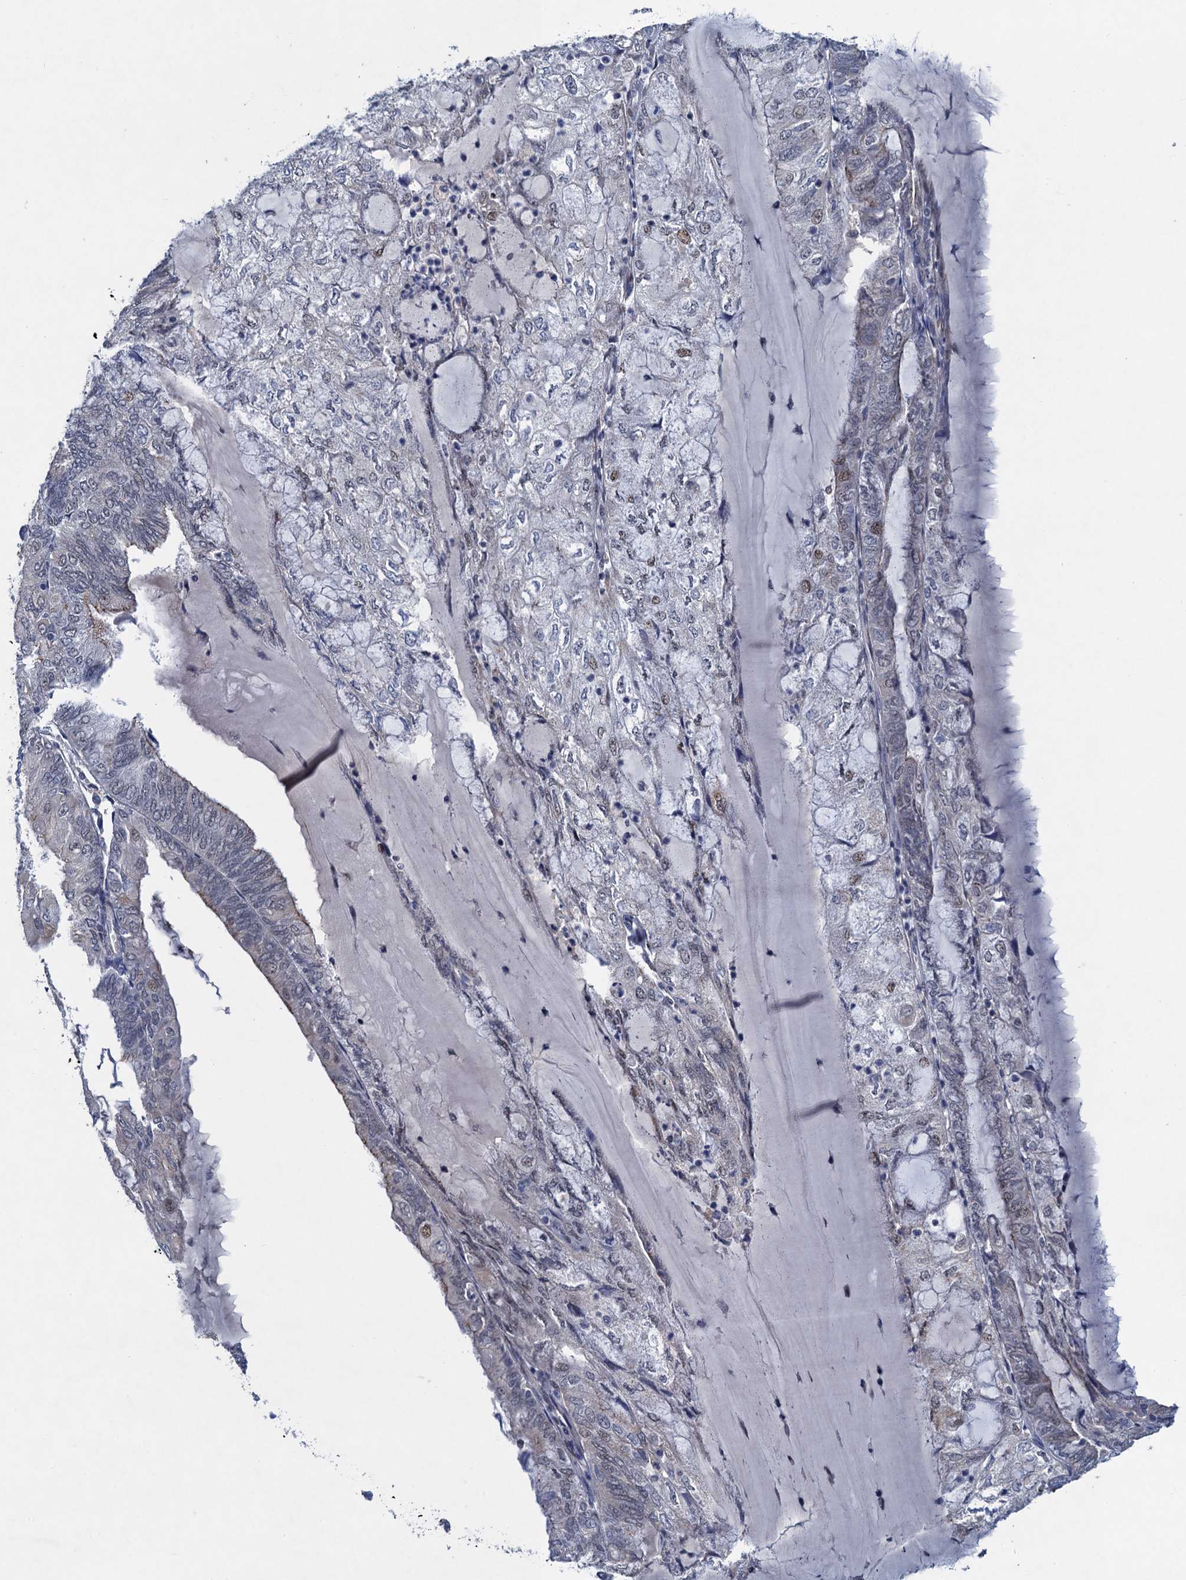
{"staining": {"intensity": "negative", "quantity": "none", "location": "none"}, "tissue": "endometrial cancer", "cell_type": "Tumor cells", "image_type": "cancer", "snomed": [{"axis": "morphology", "description": "Adenocarcinoma, NOS"}, {"axis": "topography", "description": "Endometrium"}], "caption": "Immunohistochemical staining of human adenocarcinoma (endometrial) shows no significant expression in tumor cells.", "gene": "ATOSA", "patient": {"sex": "female", "age": 81}}